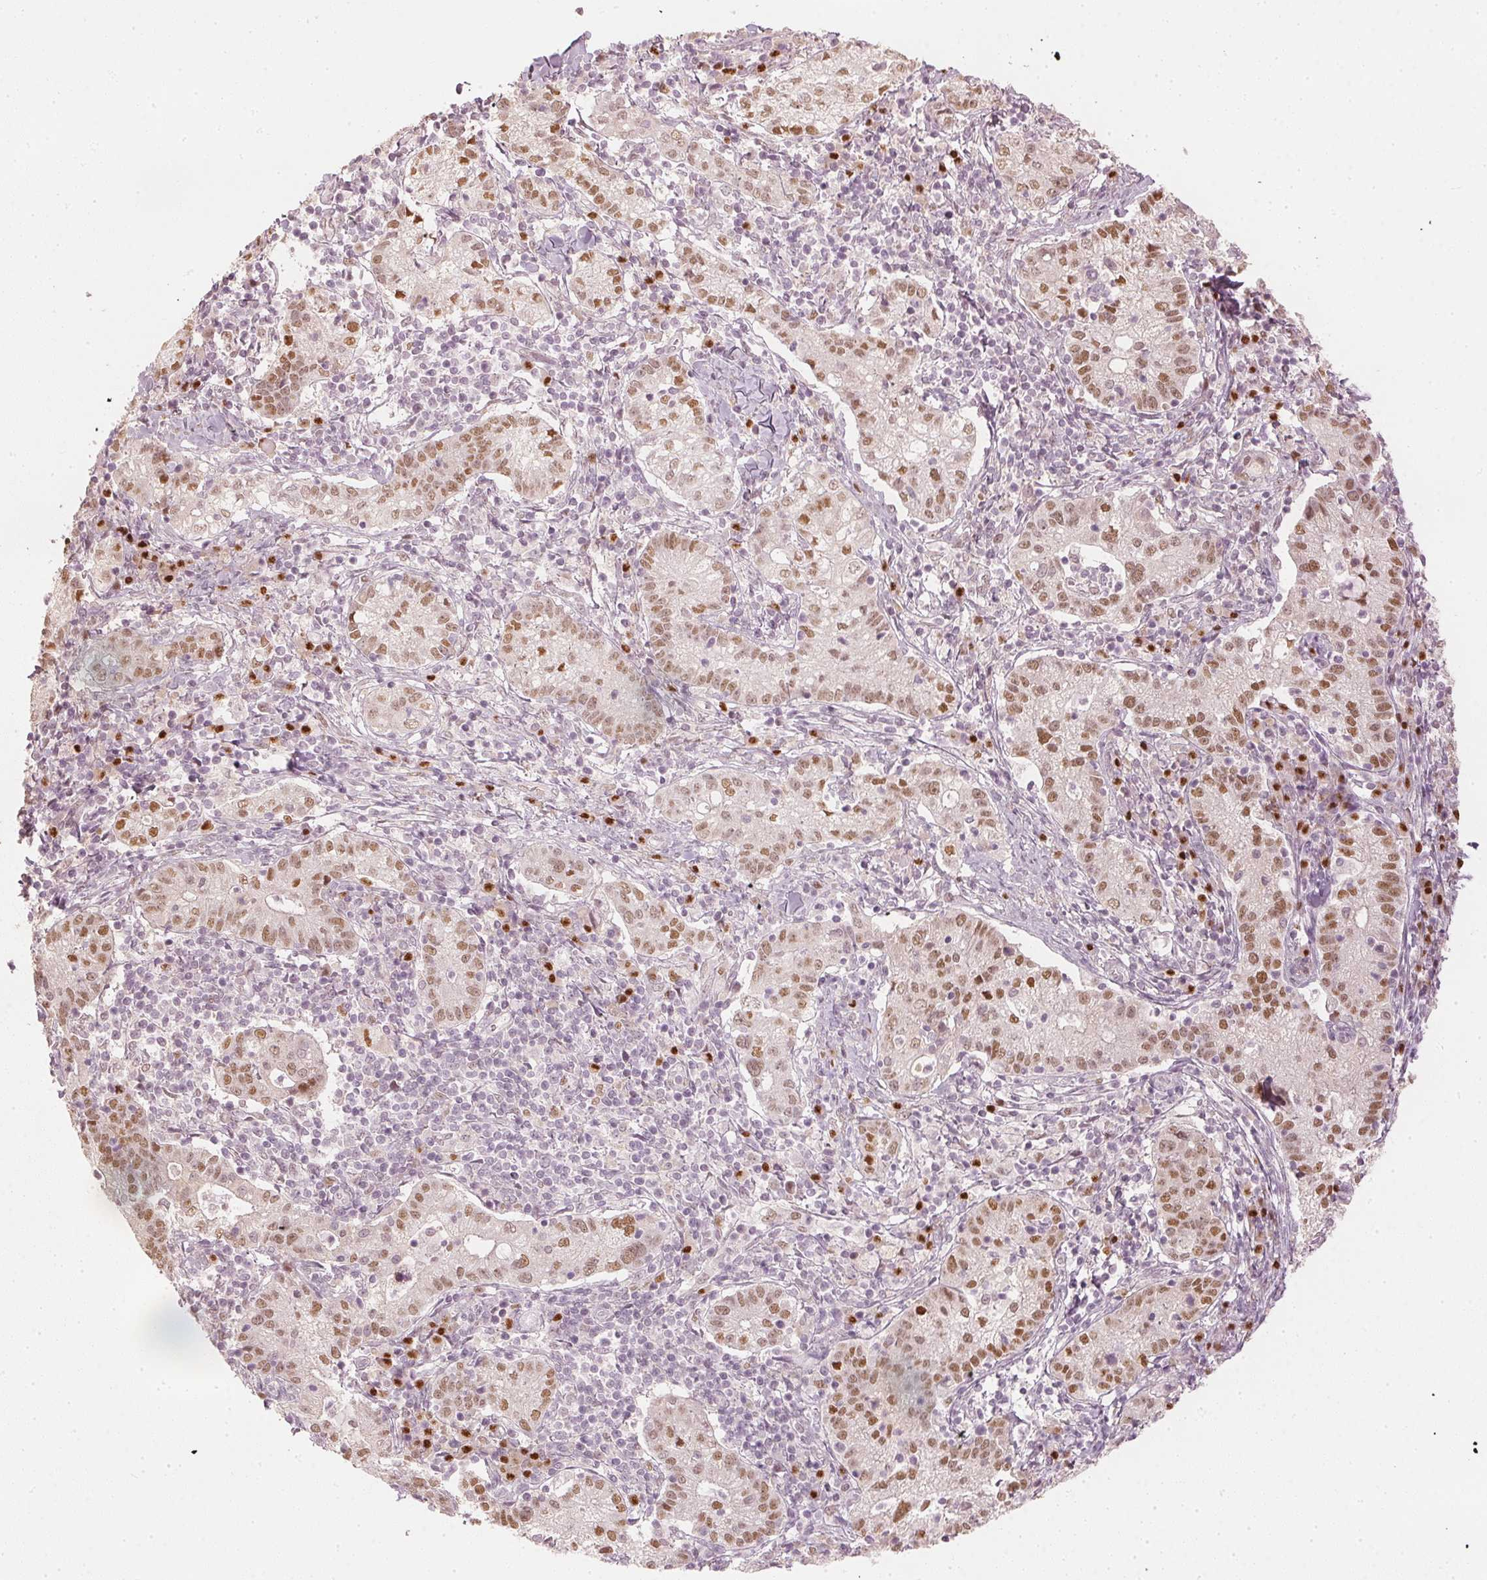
{"staining": {"intensity": "moderate", "quantity": ">75%", "location": "nuclear"}, "tissue": "cervical cancer", "cell_type": "Tumor cells", "image_type": "cancer", "snomed": [{"axis": "morphology", "description": "Normal tissue, NOS"}, {"axis": "morphology", "description": "Adenocarcinoma, NOS"}, {"axis": "topography", "description": "Cervix"}], "caption": "There is medium levels of moderate nuclear positivity in tumor cells of cervical cancer, as demonstrated by immunohistochemical staining (brown color).", "gene": "SLC39A3", "patient": {"sex": "female", "age": 44}}